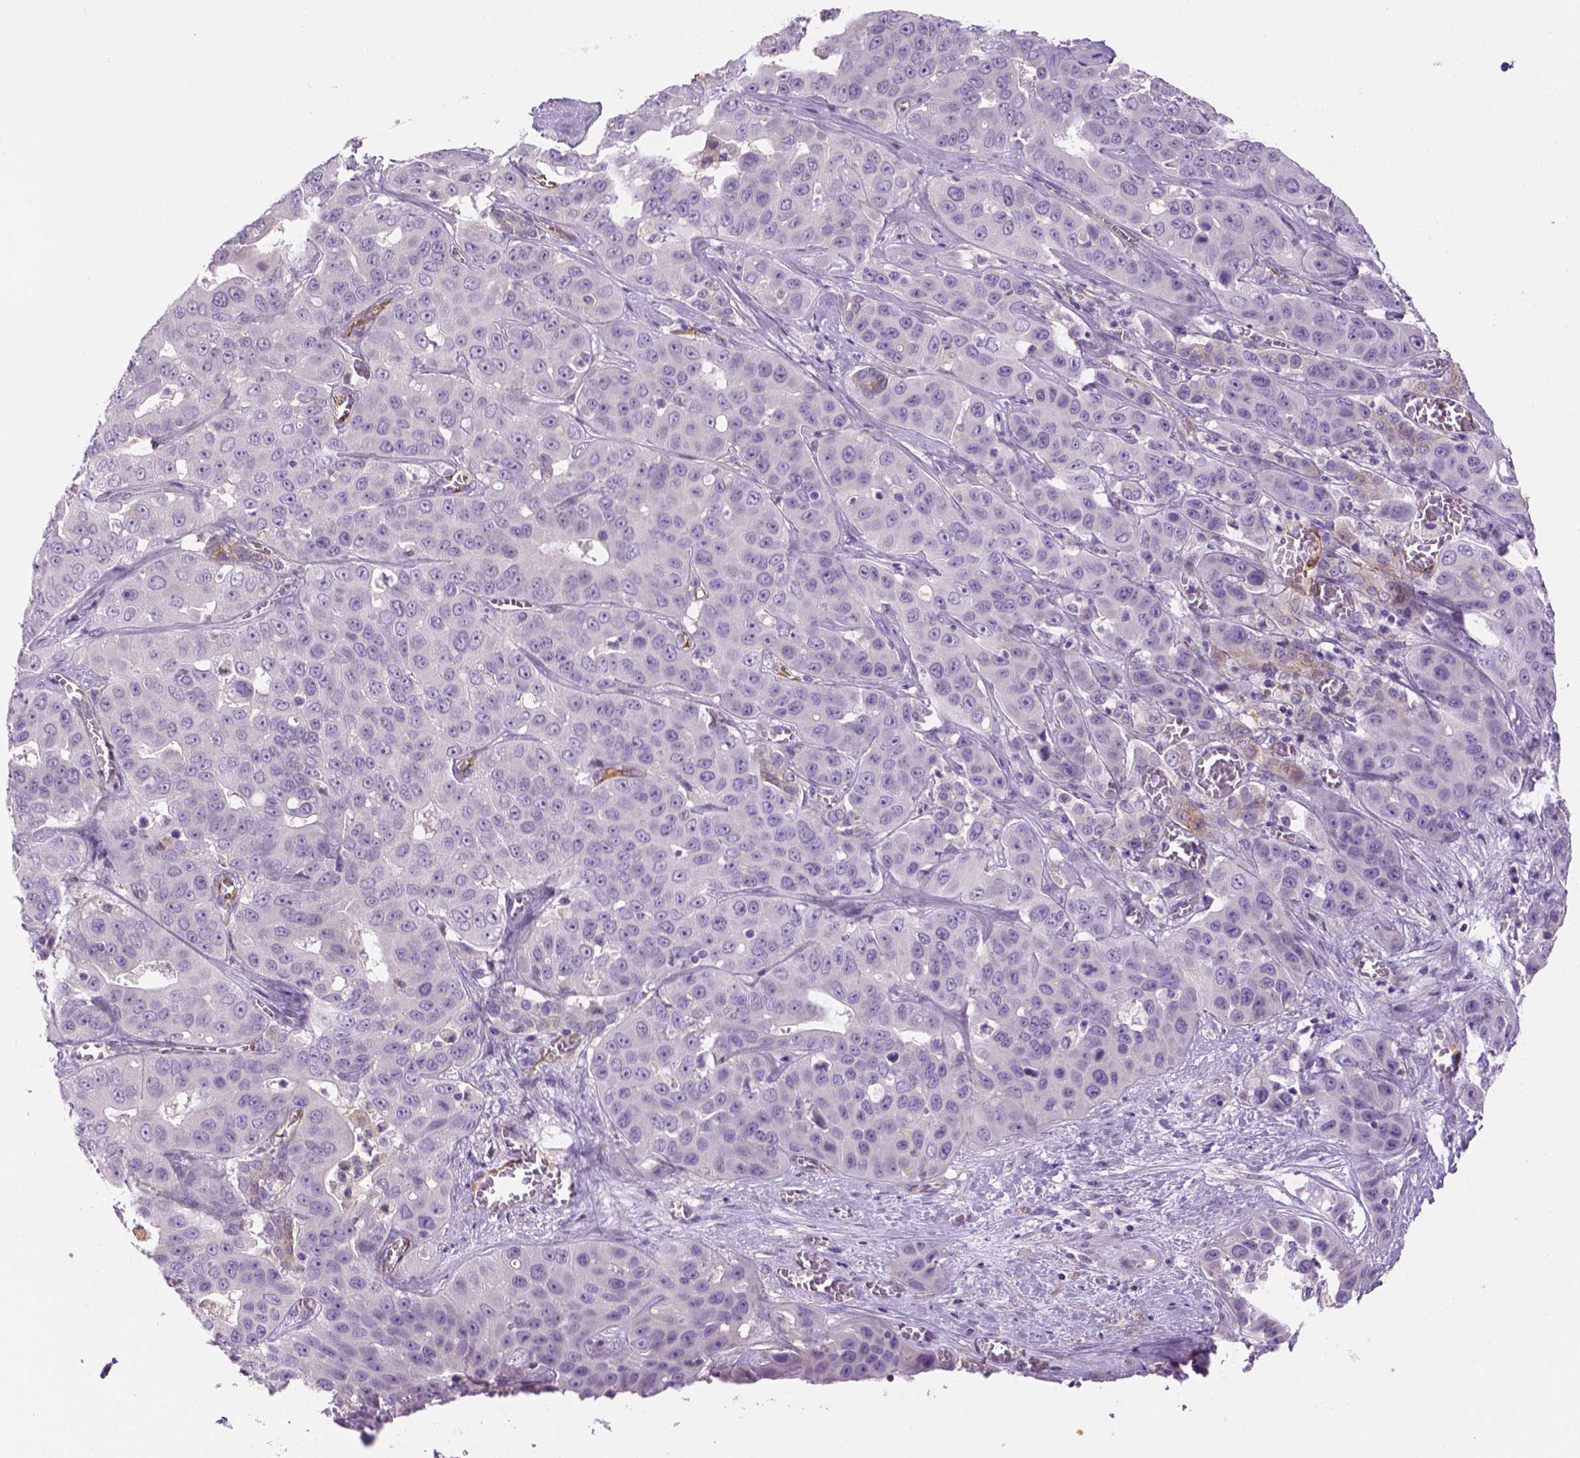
{"staining": {"intensity": "negative", "quantity": "none", "location": "none"}, "tissue": "liver cancer", "cell_type": "Tumor cells", "image_type": "cancer", "snomed": [{"axis": "morphology", "description": "Cholangiocarcinoma"}, {"axis": "topography", "description": "Liver"}], "caption": "Tumor cells are negative for brown protein staining in liver cancer (cholangiocarcinoma).", "gene": "CACNB1", "patient": {"sex": "female", "age": 52}}